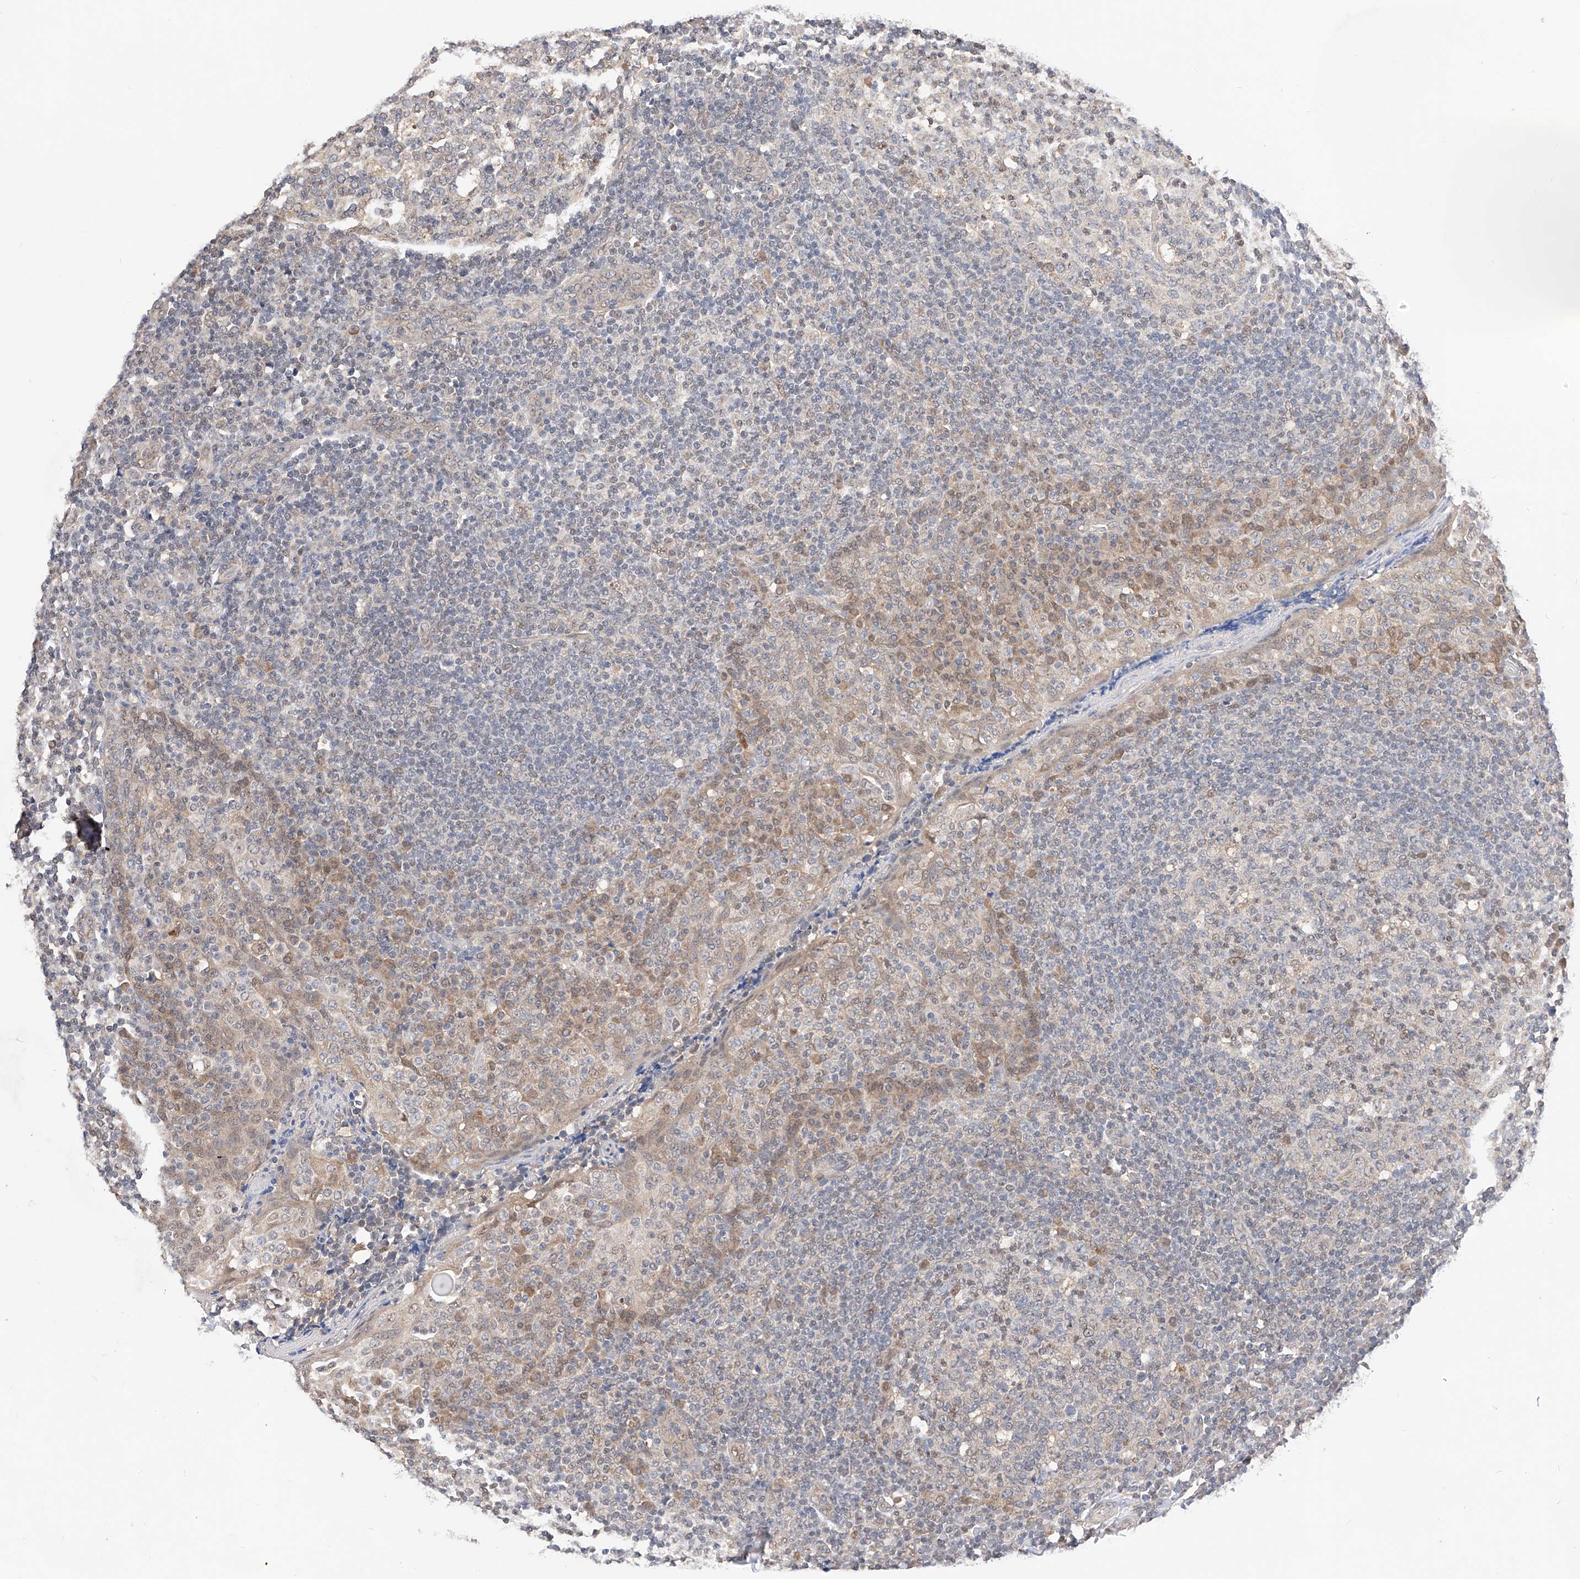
{"staining": {"intensity": "weak", "quantity": "<25%", "location": "cytoplasmic/membranous,nuclear"}, "tissue": "tonsil", "cell_type": "Germinal center cells", "image_type": "normal", "snomed": [{"axis": "morphology", "description": "Normal tissue, NOS"}, {"axis": "topography", "description": "Tonsil"}], "caption": "Human tonsil stained for a protein using IHC demonstrates no expression in germinal center cells.", "gene": "ZSCAN4", "patient": {"sex": "female", "age": 19}}